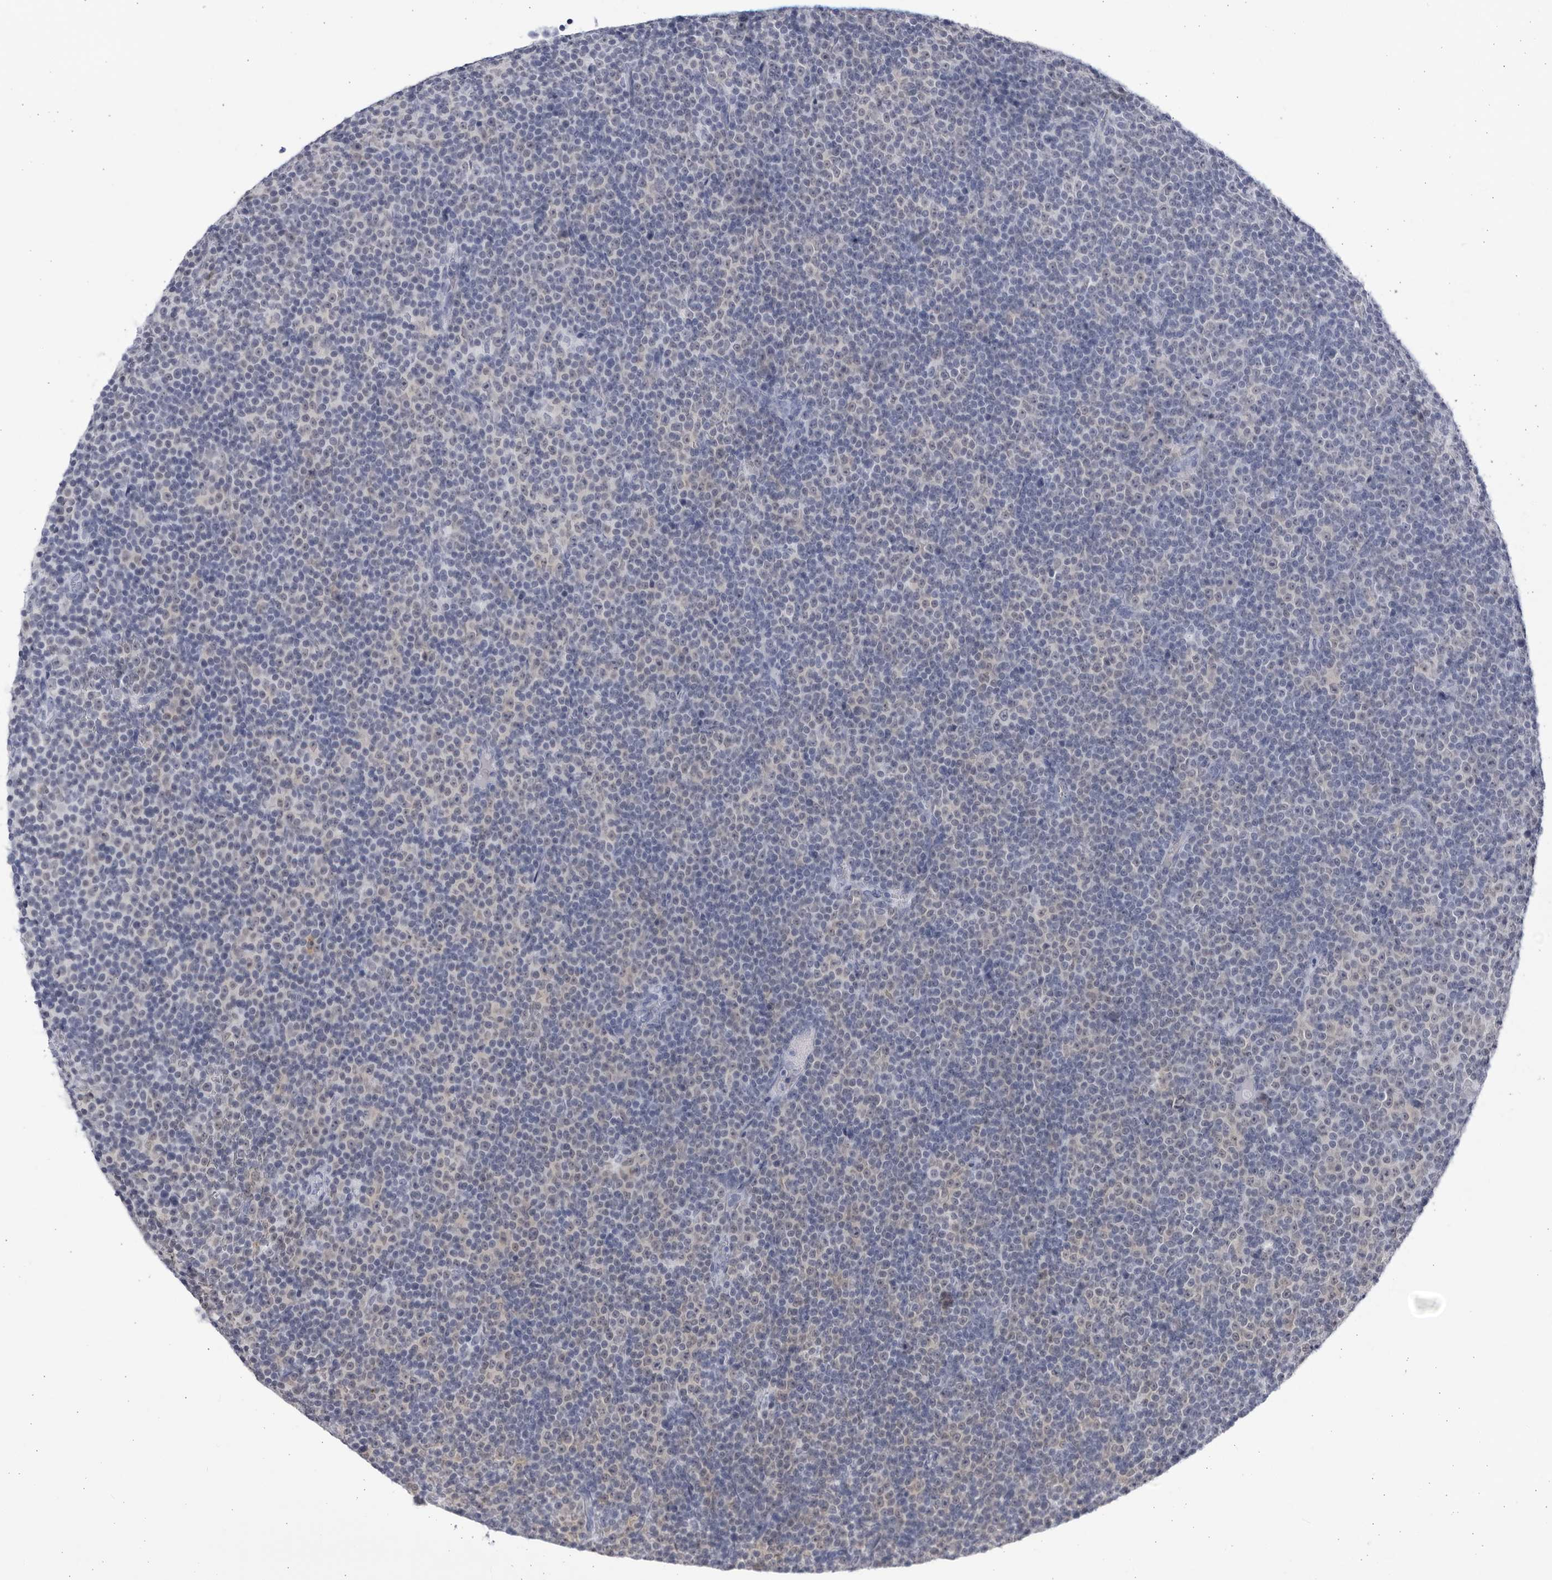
{"staining": {"intensity": "negative", "quantity": "none", "location": "none"}, "tissue": "lymphoma", "cell_type": "Tumor cells", "image_type": "cancer", "snomed": [{"axis": "morphology", "description": "Malignant lymphoma, non-Hodgkin's type, Low grade"}, {"axis": "topography", "description": "Lymph node"}], "caption": "Immunohistochemistry (IHC) histopathology image of neoplastic tissue: human lymphoma stained with DAB displays no significant protein positivity in tumor cells. Nuclei are stained in blue.", "gene": "CCDC181", "patient": {"sex": "female", "age": 67}}